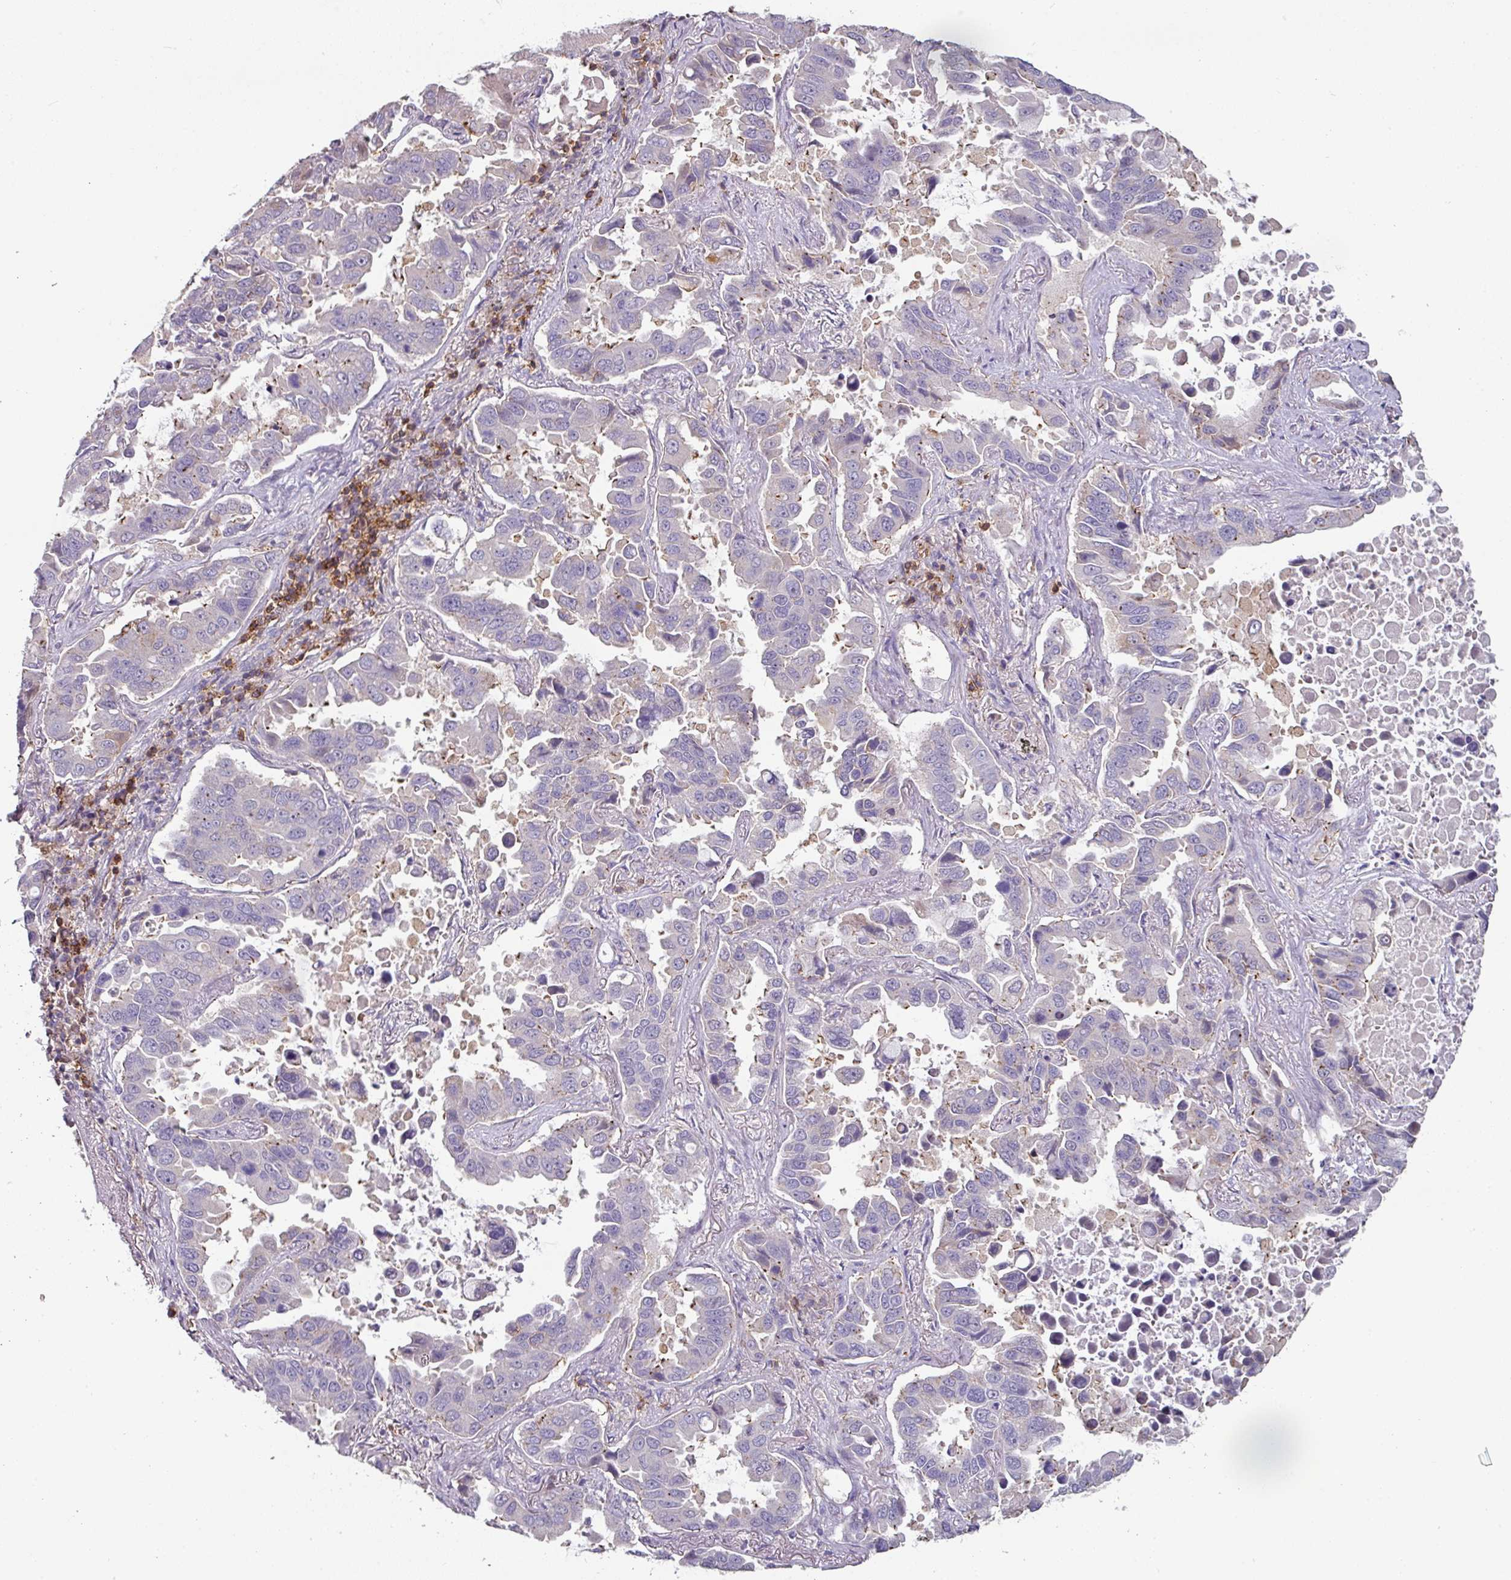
{"staining": {"intensity": "negative", "quantity": "none", "location": "none"}, "tissue": "lung cancer", "cell_type": "Tumor cells", "image_type": "cancer", "snomed": [{"axis": "morphology", "description": "Adenocarcinoma, NOS"}, {"axis": "topography", "description": "Lung"}], "caption": "High magnification brightfield microscopy of lung cancer stained with DAB (brown) and counterstained with hematoxylin (blue): tumor cells show no significant positivity. The staining was performed using DAB to visualize the protein expression in brown, while the nuclei were stained in blue with hematoxylin (Magnification: 20x).", "gene": "CD3G", "patient": {"sex": "male", "age": 64}}